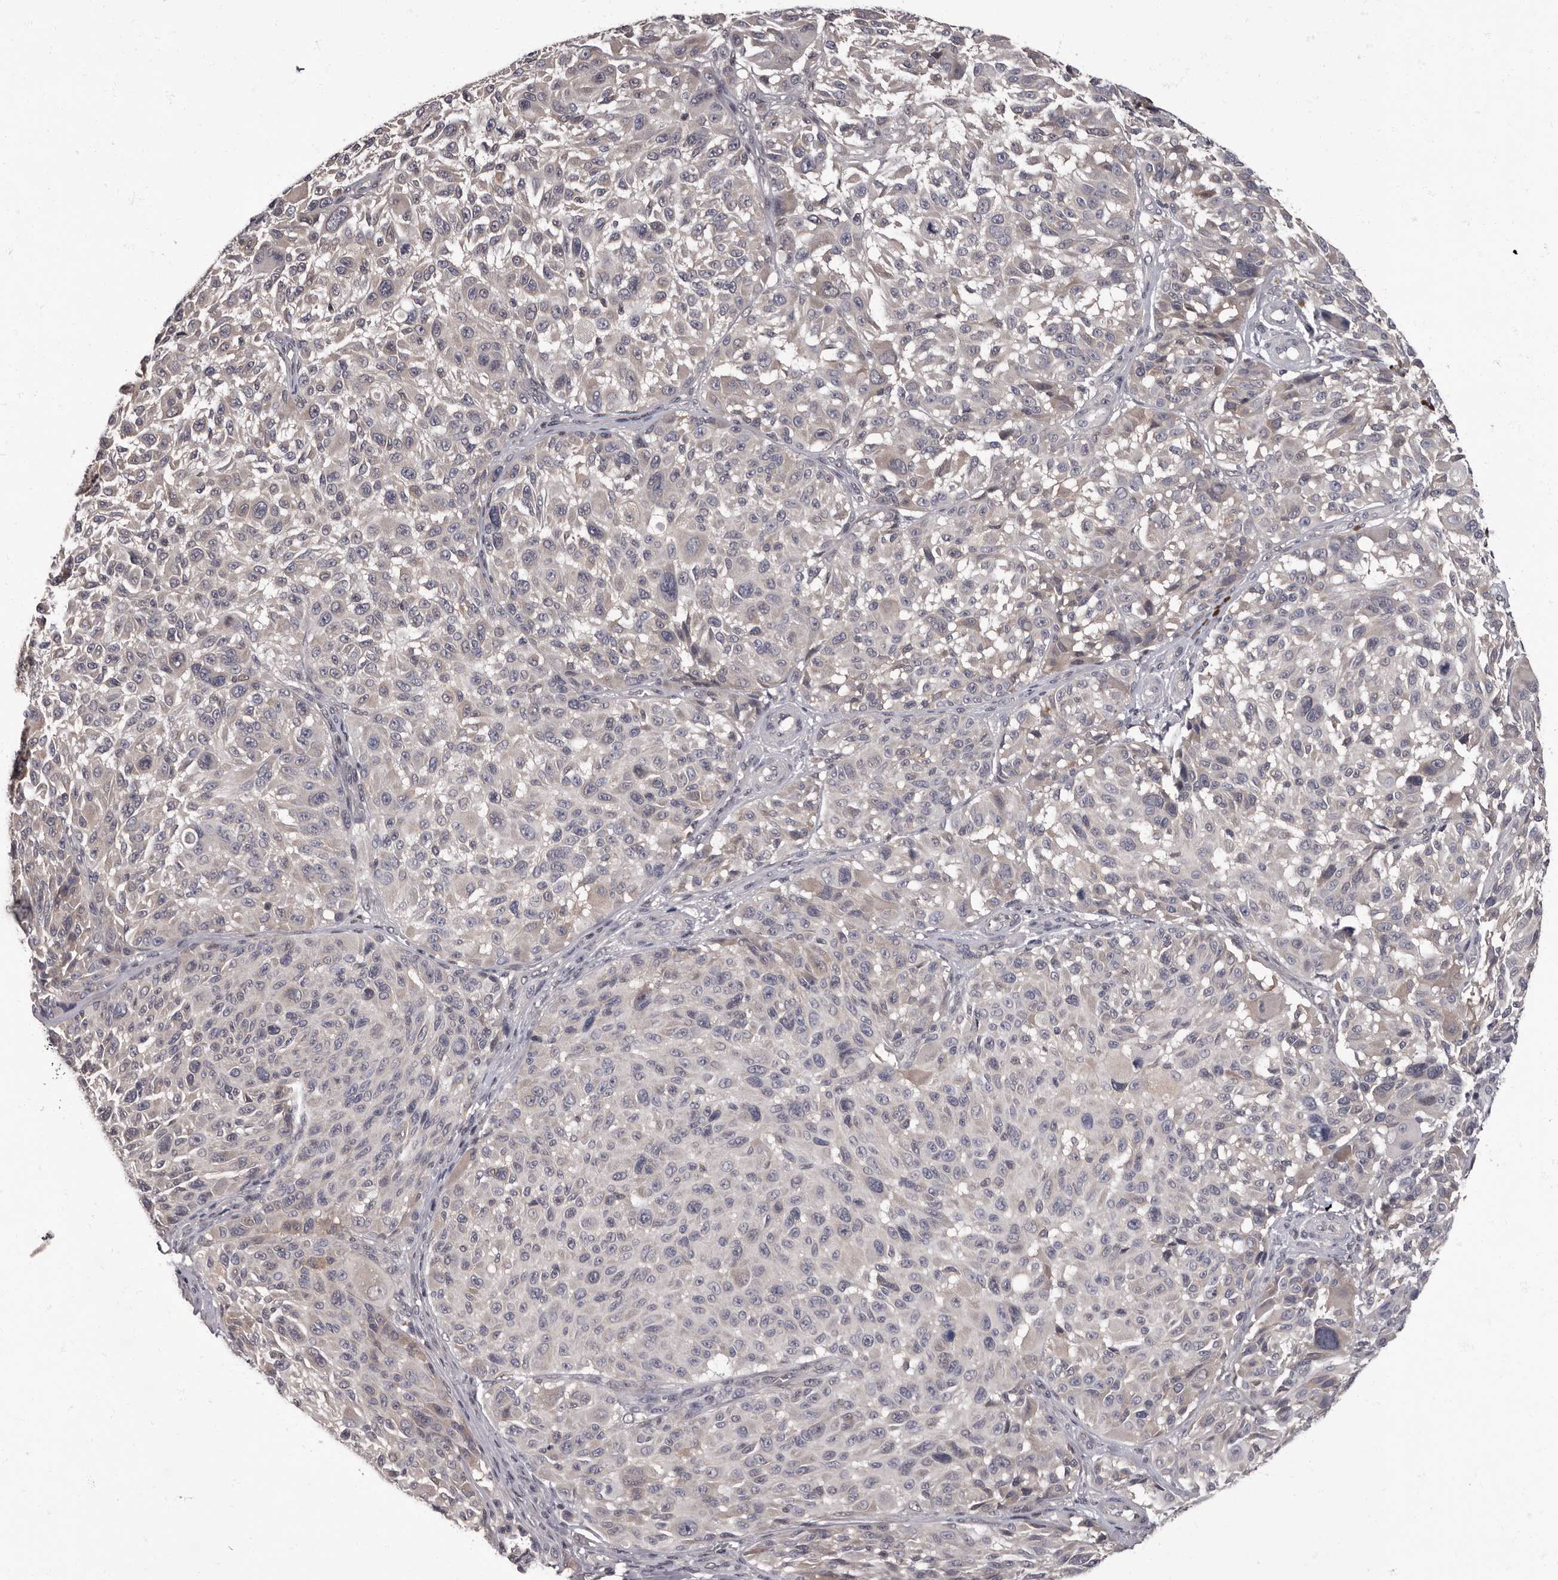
{"staining": {"intensity": "negative", "quantity": "none", "location": "none"}, "tissue": "melanoma", "cell_type": "Tumor cells", "image_type": "cancer", "snomed": [{"axis": "morphology", "description": "Malignant melanoma, NOS"}, {"axis": "topography", "description": "Skin"}], "caption": "DAB immunohistochemical staining of malignant melanoma demonstrates no significant staining in tumor cells.", "gene": "C1orf50", "patient": {"sex": "male", "age": 83}}